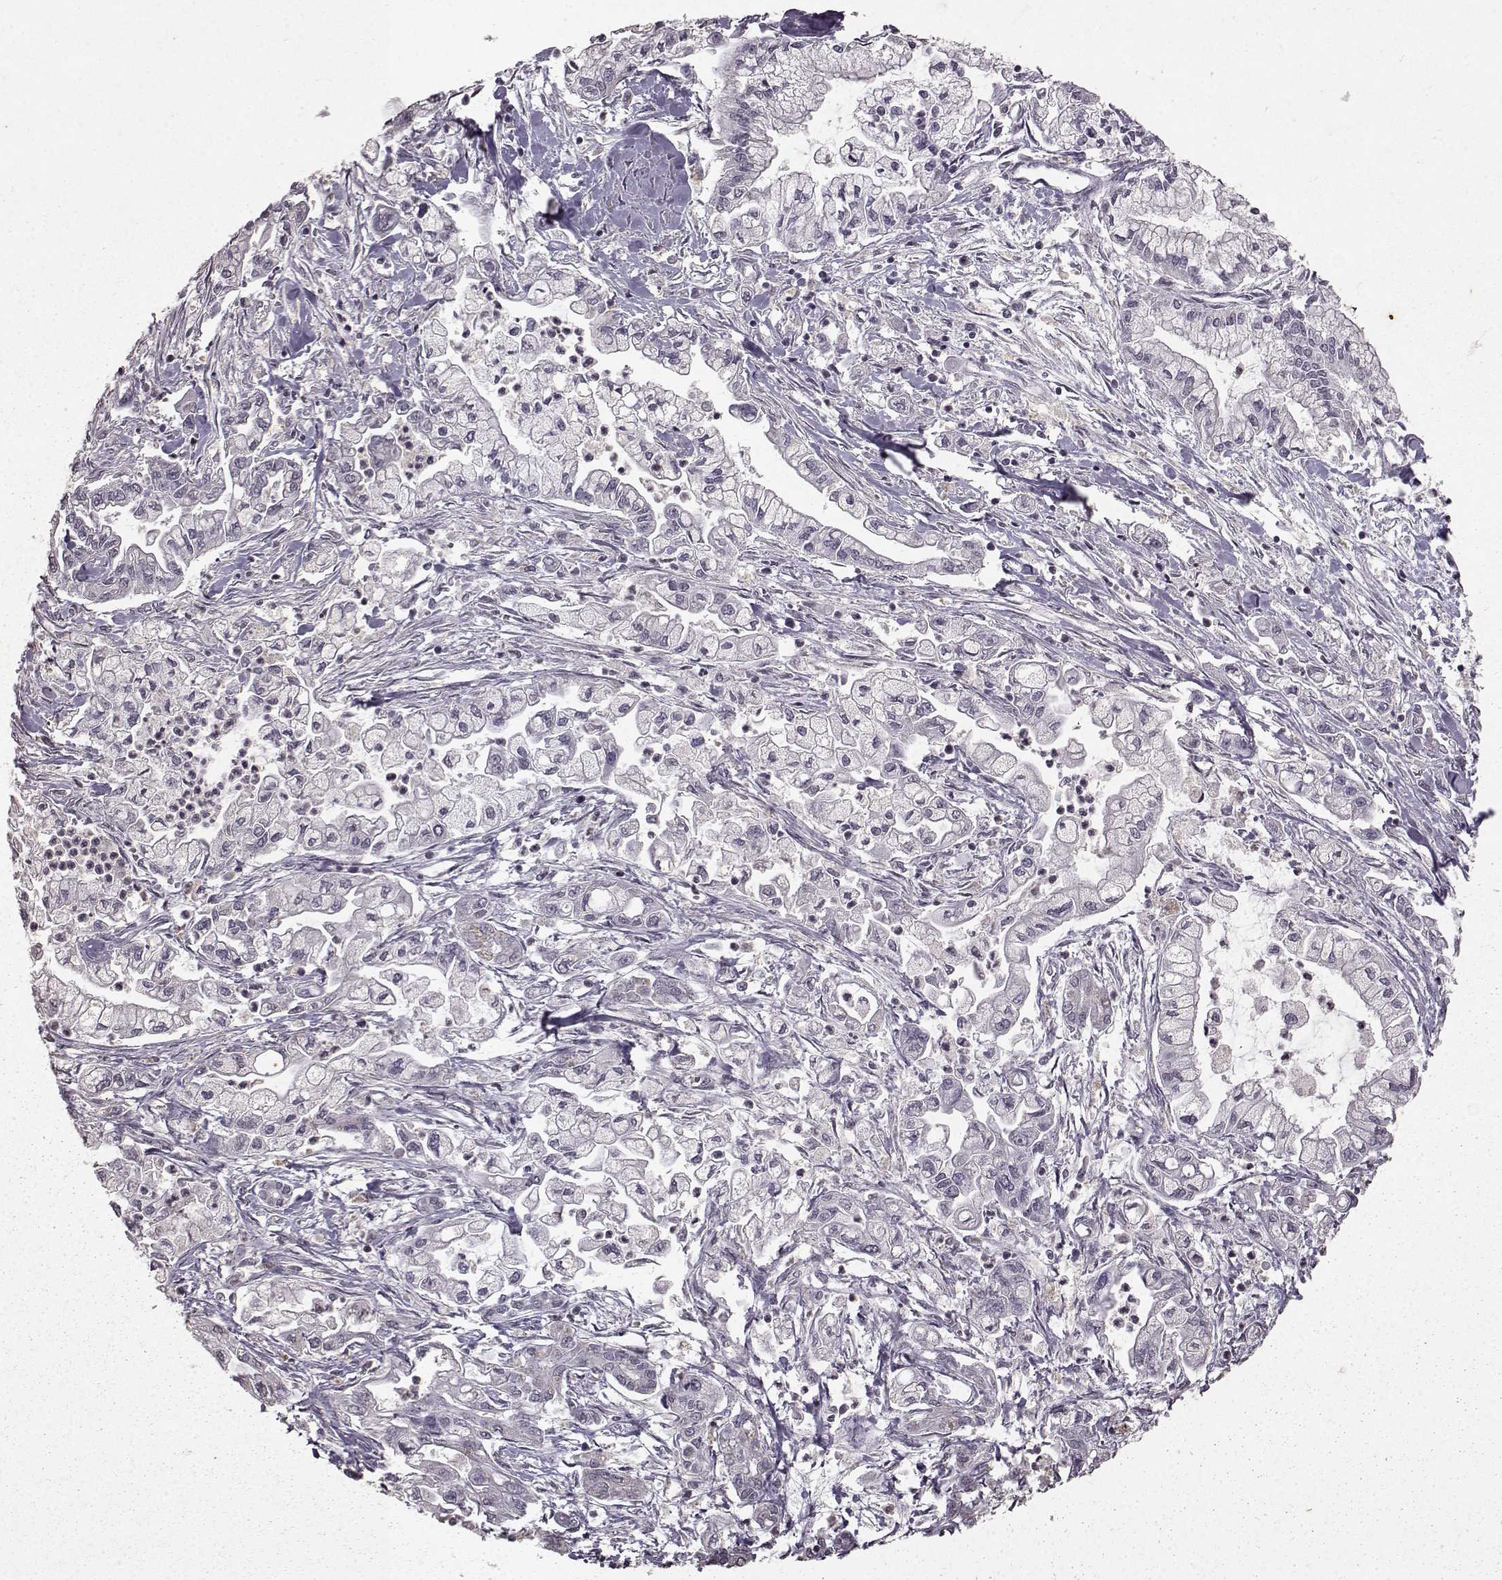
{"staining": {"intensity": "negative", "quantity": "none", "location": "none"}, "tissue": "pancreatic cancer", "cell_type": "Tumor cells", "image_type": "cancer", "snomed": [{"axis": "morphology", "description": "Adenocarcinoma, NOS"}, {"axis": "topography", "description": "Pancreas"}], "caption": "Tumor cells are negative for brown protein staining in pancreatic cancer (adenocarcinoma).", "gene": "LHB", "patient": {"sex": "male", "age": 54}}